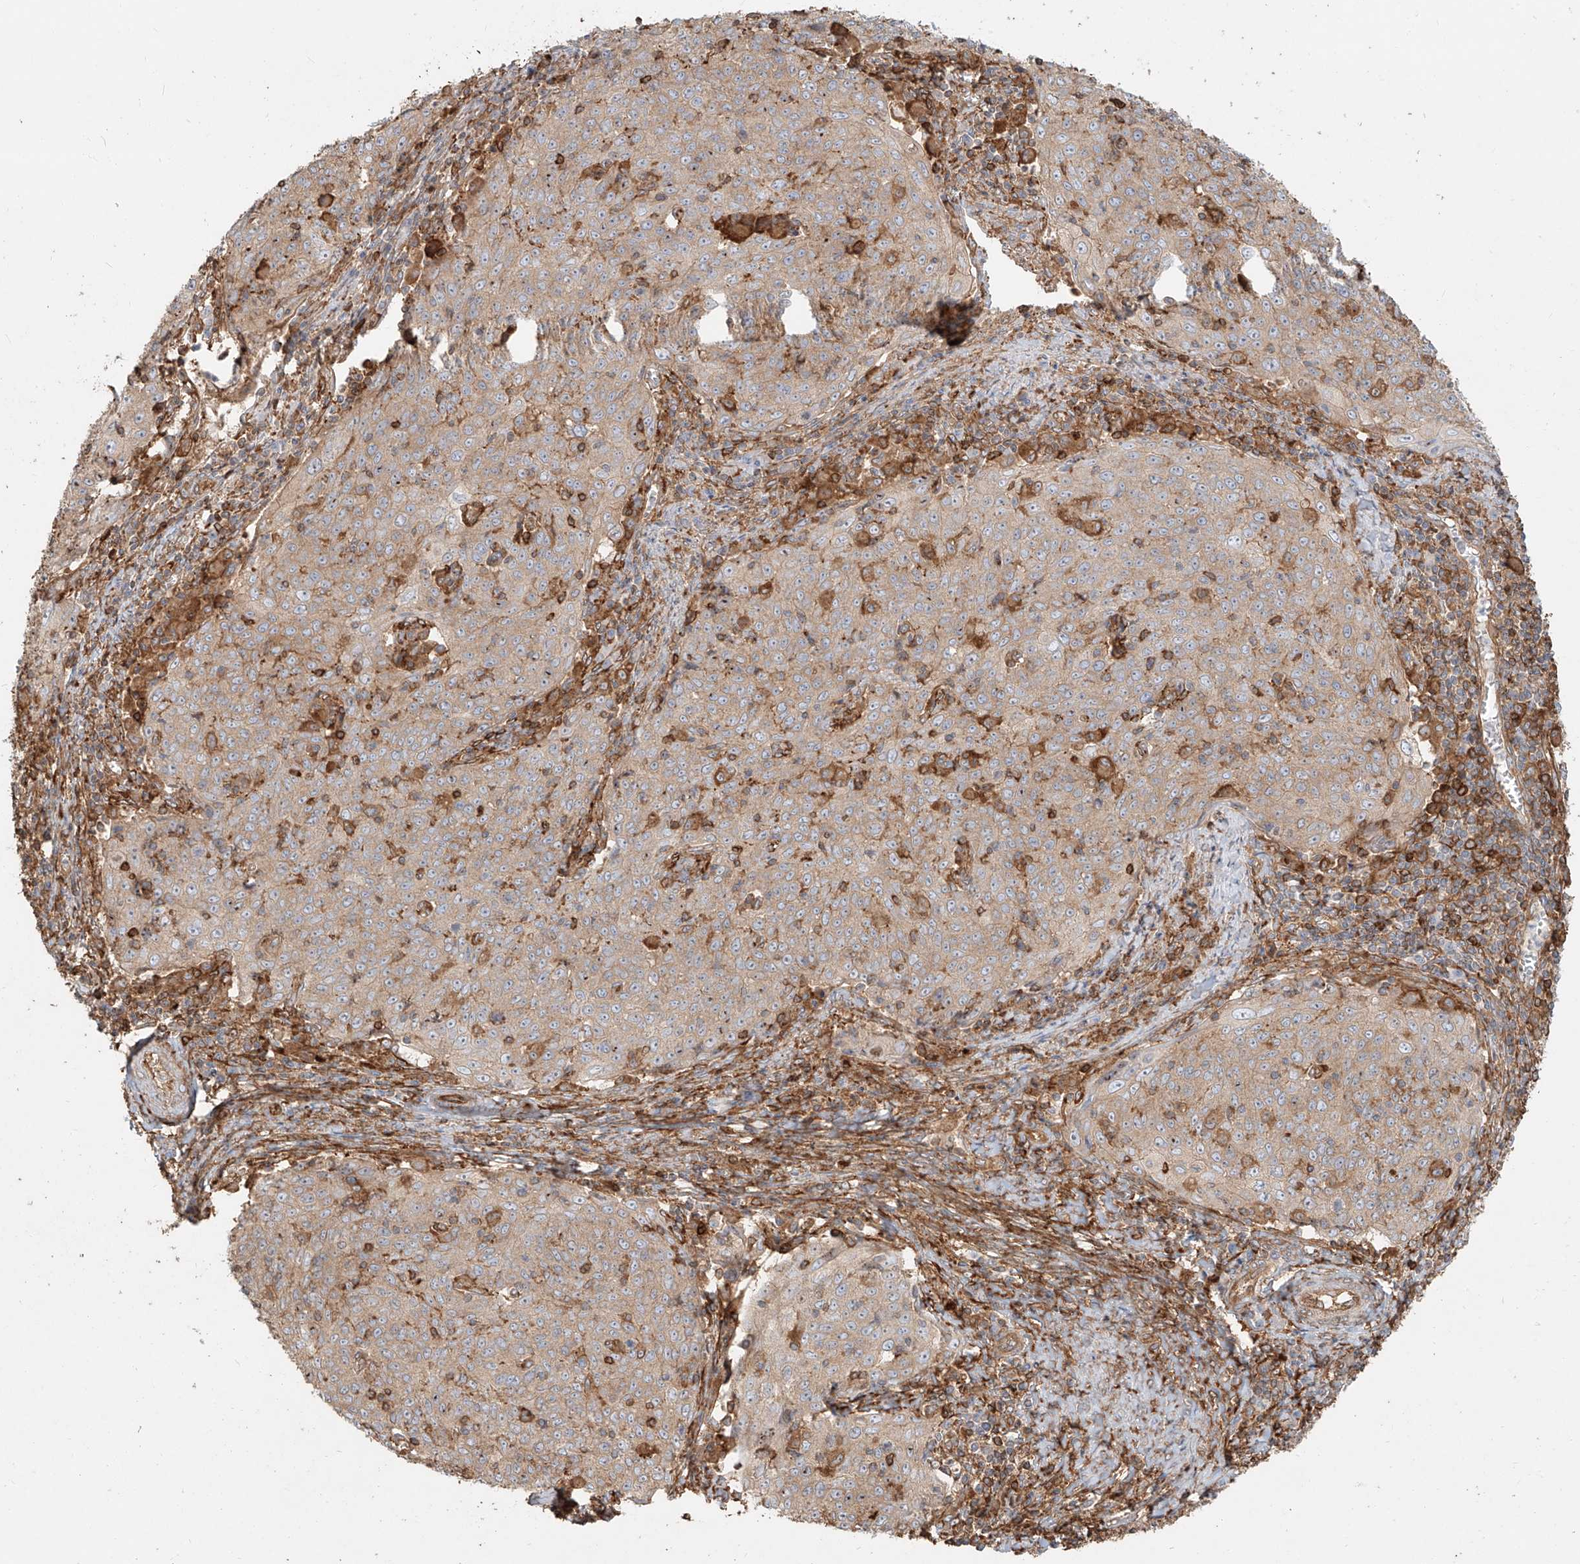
{"staining": {"intensity": "weak", "quantity": ">75%", "location": "cytoplasmic/membranous"}, "tissue": "cervical cancer", "cell_type": "Tumor cells", "image_type": "cancer", "snomed": [{"axis": "morphology", "description": "Squamous cell carcinoma, NOS"}, {"axis": "topography", "description": "Cervix"}], "caption": "Tumor cells demonstrate low levels of weak cytoplasmic/membranous expression in about >75% of cells in cervical cancer (squamous cell carcinoma). (Brightfield microscopy of DAB IHC at high magnification).", "gene": "SNX9", "patient": {"sex": "female", "age": 48}}